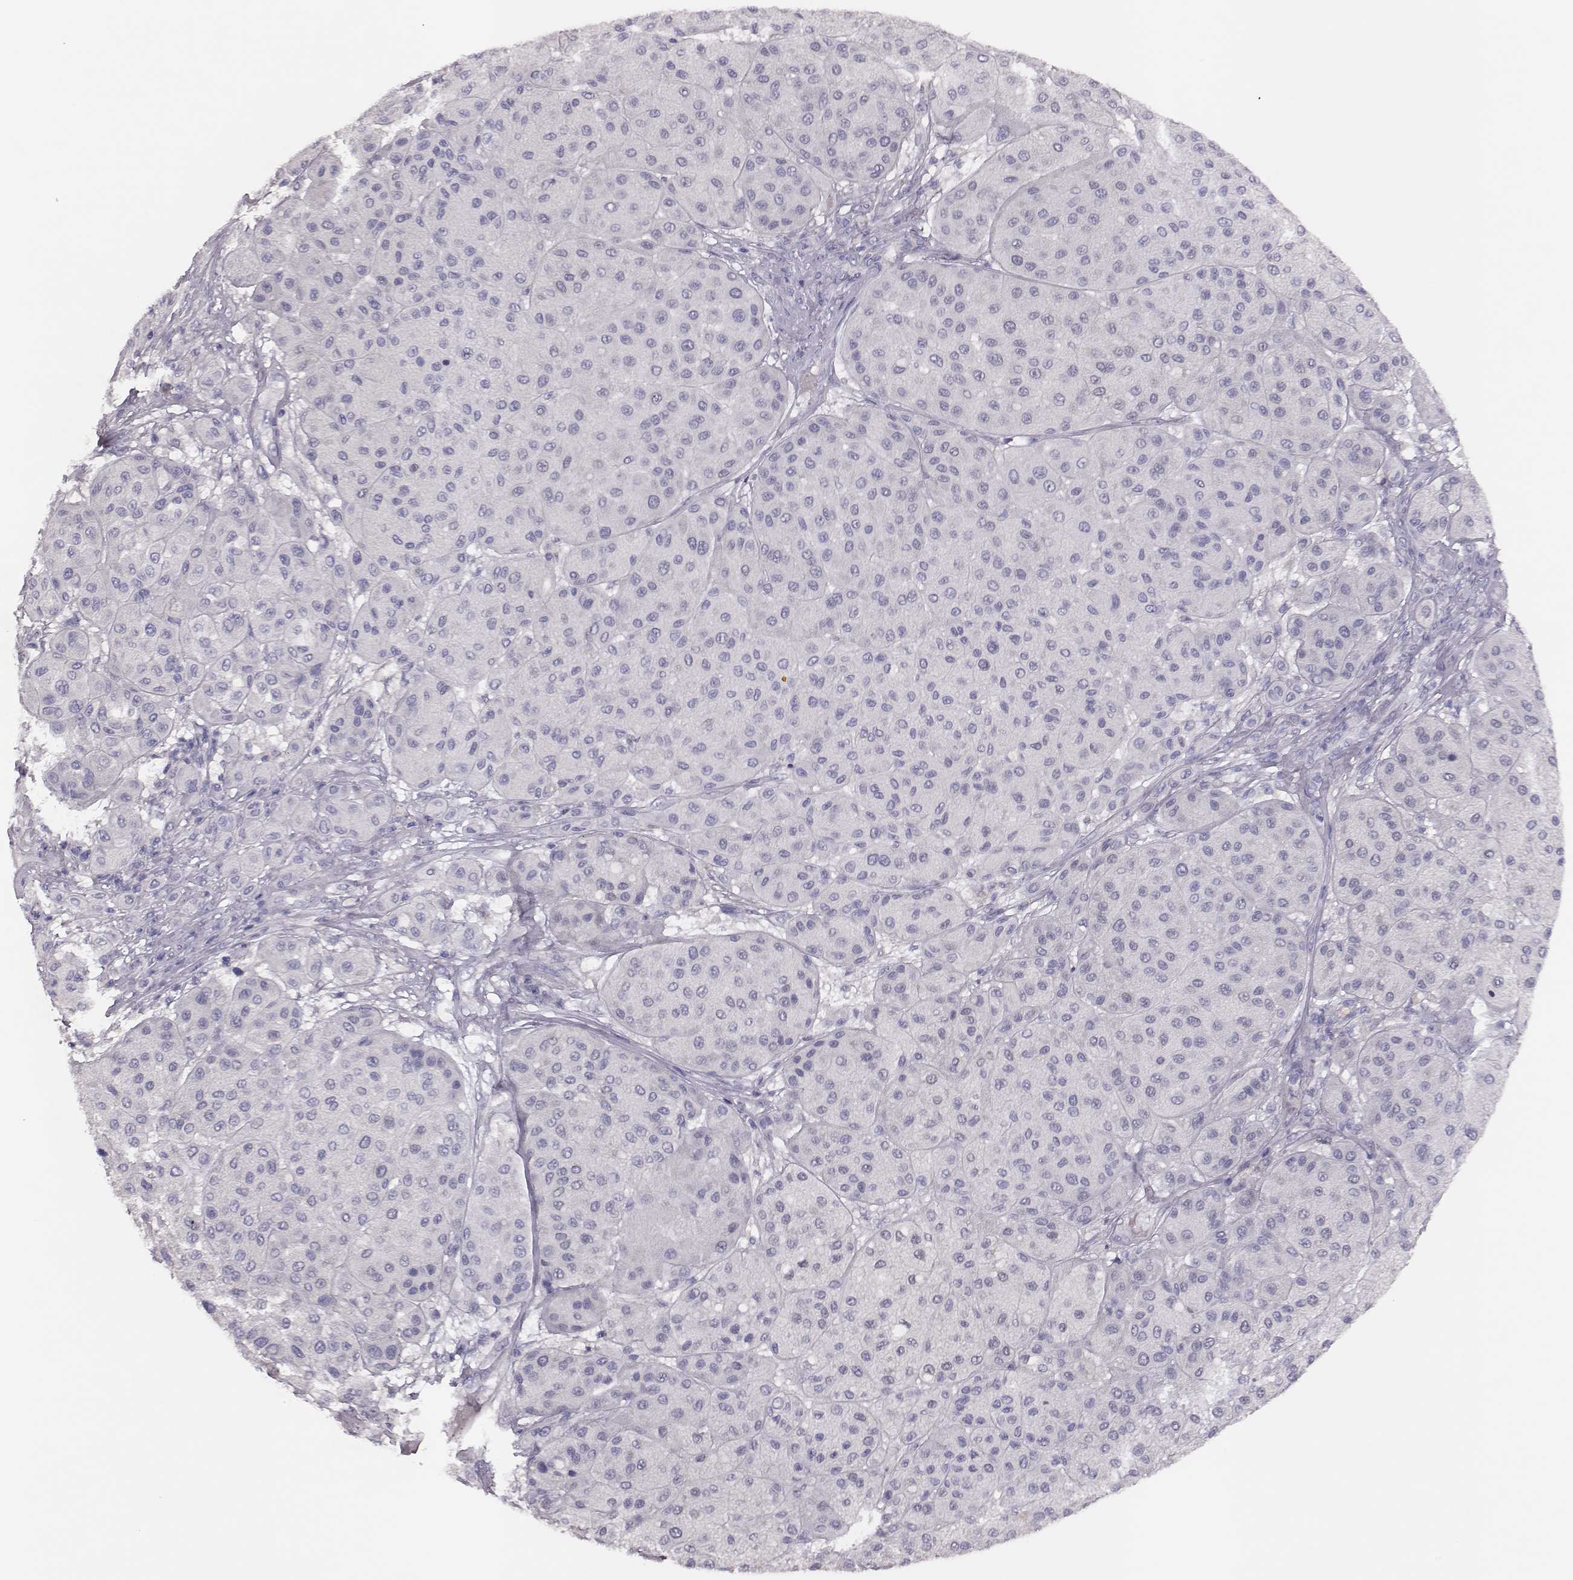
{"staining": {"intensity": "negative", "quantity": "none", "location": "none"}, "tissue": "melanoma", "cell_type": "Tumor cells", "image_type": "cancer", "snomed": [{"axis": "morphology", "description": "Malignant melanoma, Metastatic site"}, {"axis": "topography", "description": "Smooth muscle"}], "caption": "The micrograph shows no staining of tumor cells in melanoma.", "gene": "P2RY10", "patient": {"sex": "male", "age": 41}}